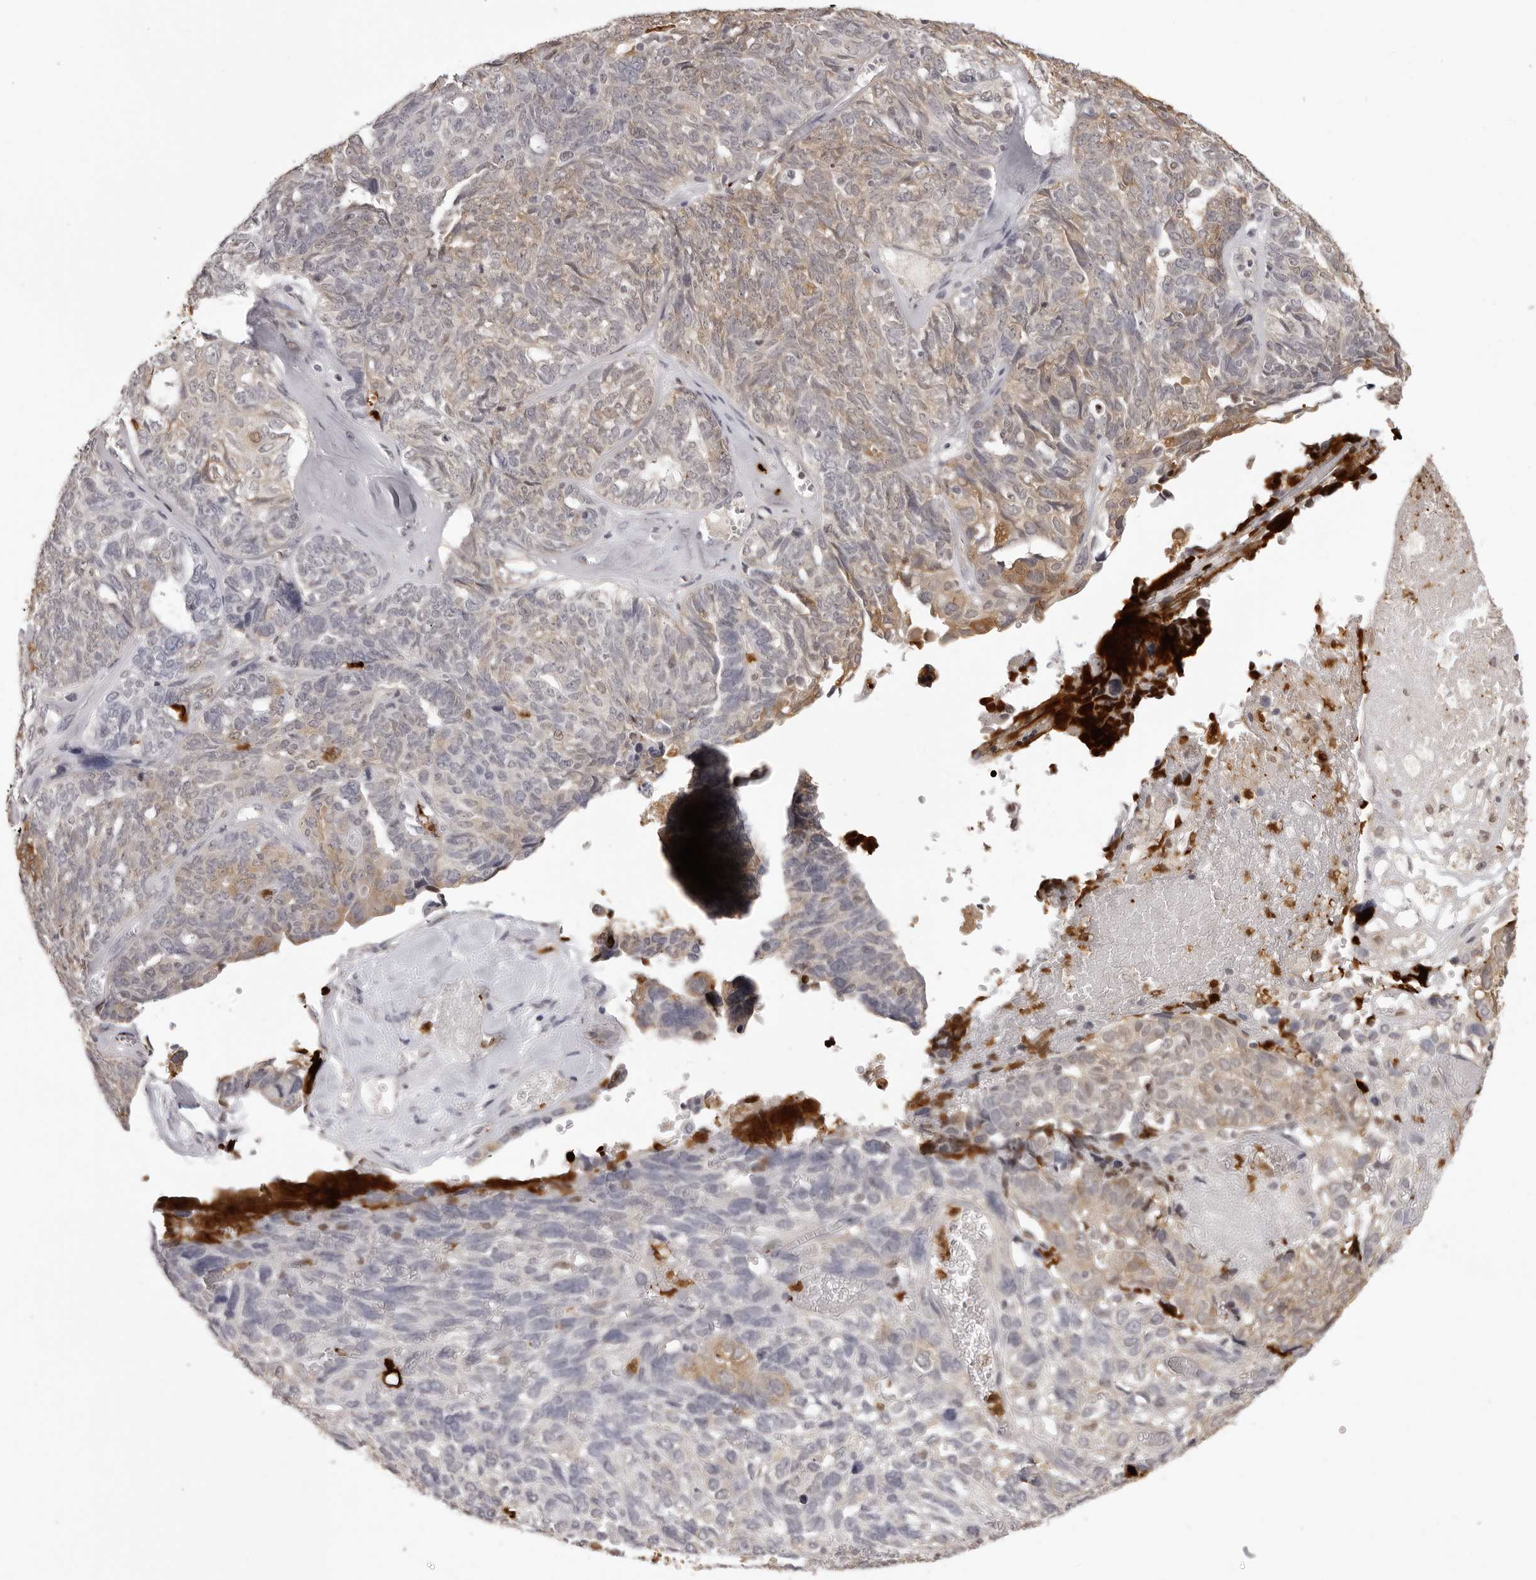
{"staining": {"intensity": "weak", "quantity": "<25%", "location": "cytoplasmic/membranous"}, "tissue": "ovarian cancer", "cell_type": "Tumor cells", "image_type": "cancer", "snomed": [{"axis": "morphology", "description": "Cystadenocarcinoma, serous, NOS"}, {"axis": "topography", "description": "Ovary"}], "caption": "The image displays no significant expression in tumor cells of ovarian cancer (serous cystadenocarcinoma). The staining was performed using DAB to visualize the protein expression in brown, while the nuclei were stained in blue with hematoxylin (Magnification: 20x).", "gene": "IL31", "patient": {"sex": "female", "age": 79}}